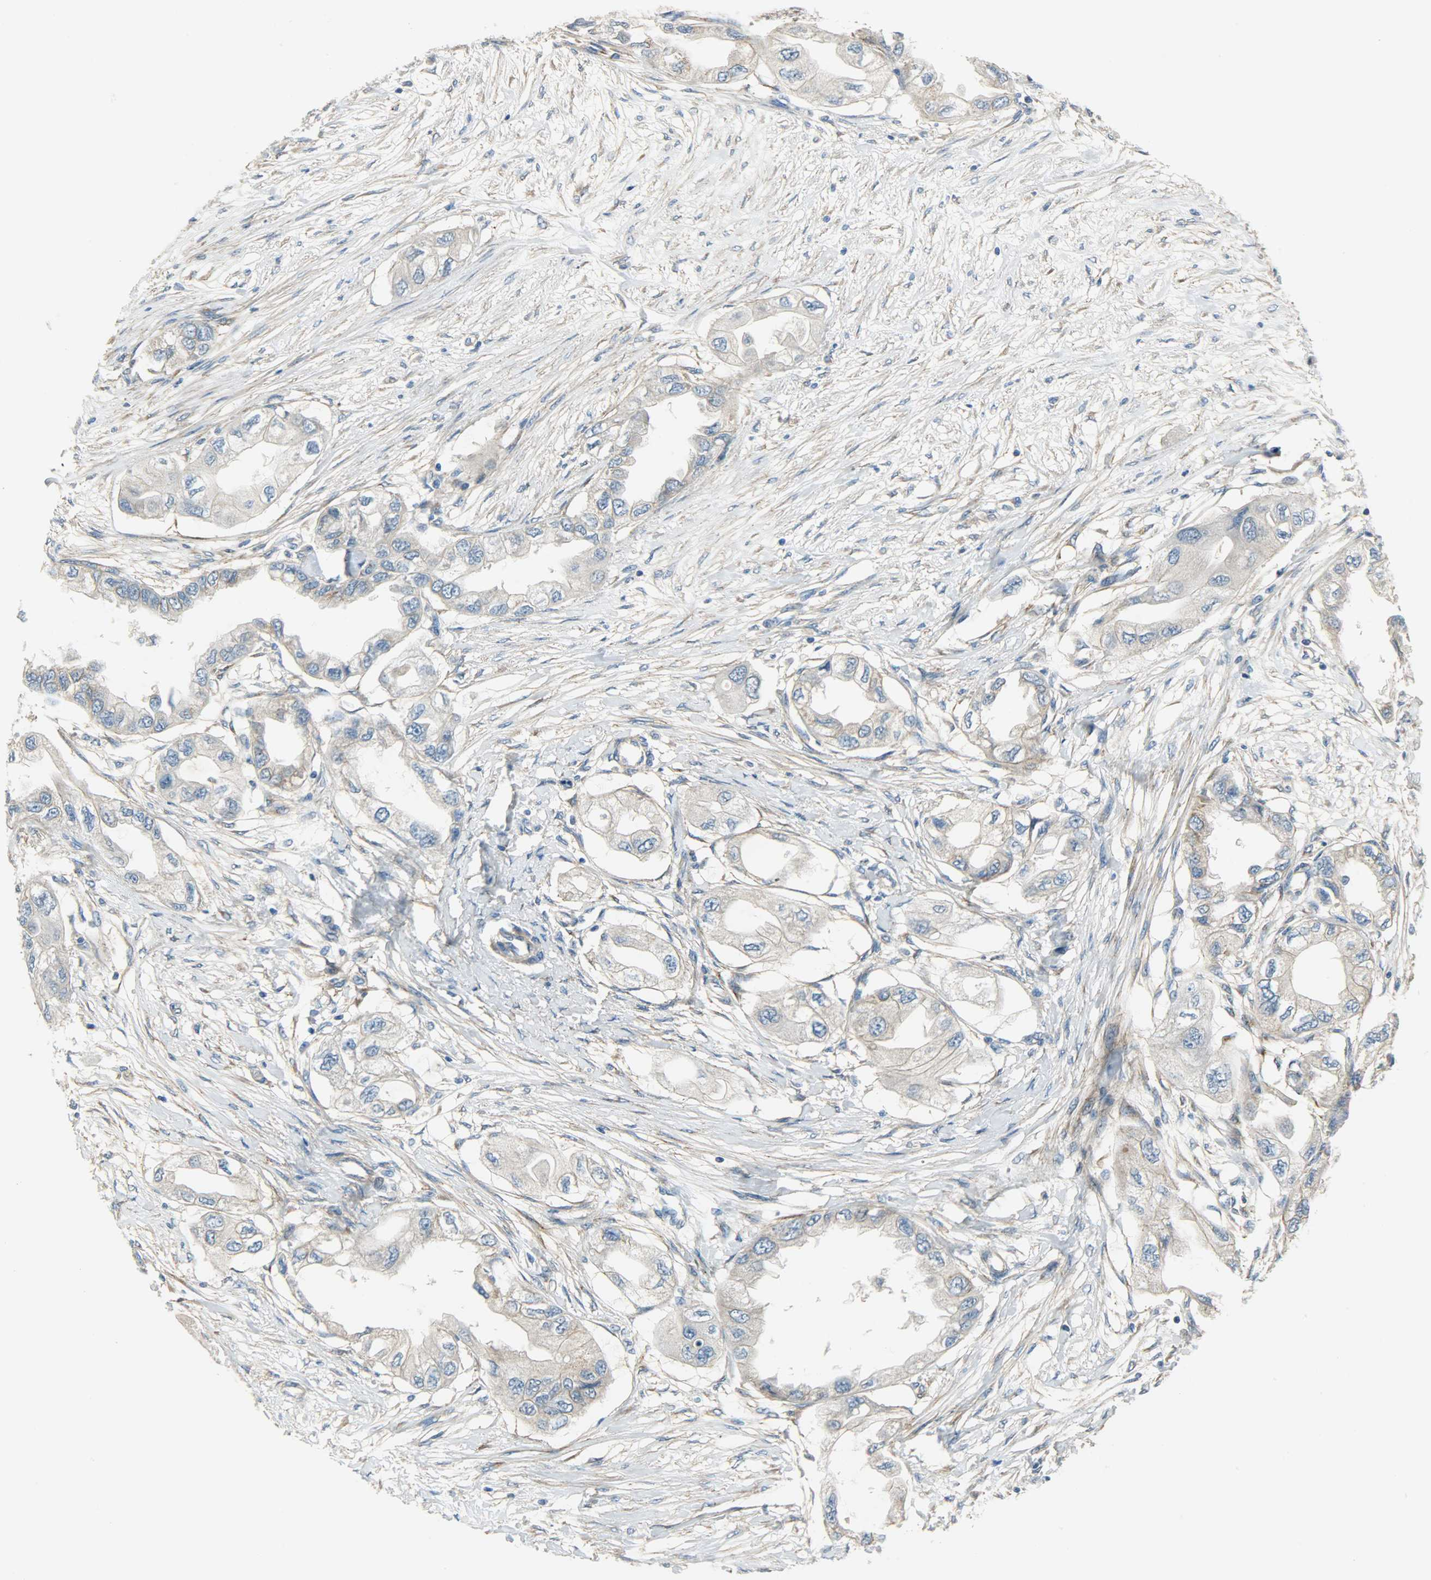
{"staining": {"intensity": "weak", "quantity": ">75%", "location": "cytoplasmic/membranous"}, "tissue": "endometrial cancer", "cell_type": "Tumor cells", "image_type": "cancer", "snomed": [{"axis": "morphology", "description": "Adenocarcinoma, NOS"}, {"axis": "topography", "description": "Endometrium"}], "caption": "Protein staining by IHC demonstrates weak cytoplasmic/membranous positivity in approximately >75% of tumor cells in endometrial cancer.", "gene": "KIAA1217", "patient": {"sex": "female", "age": 67}}